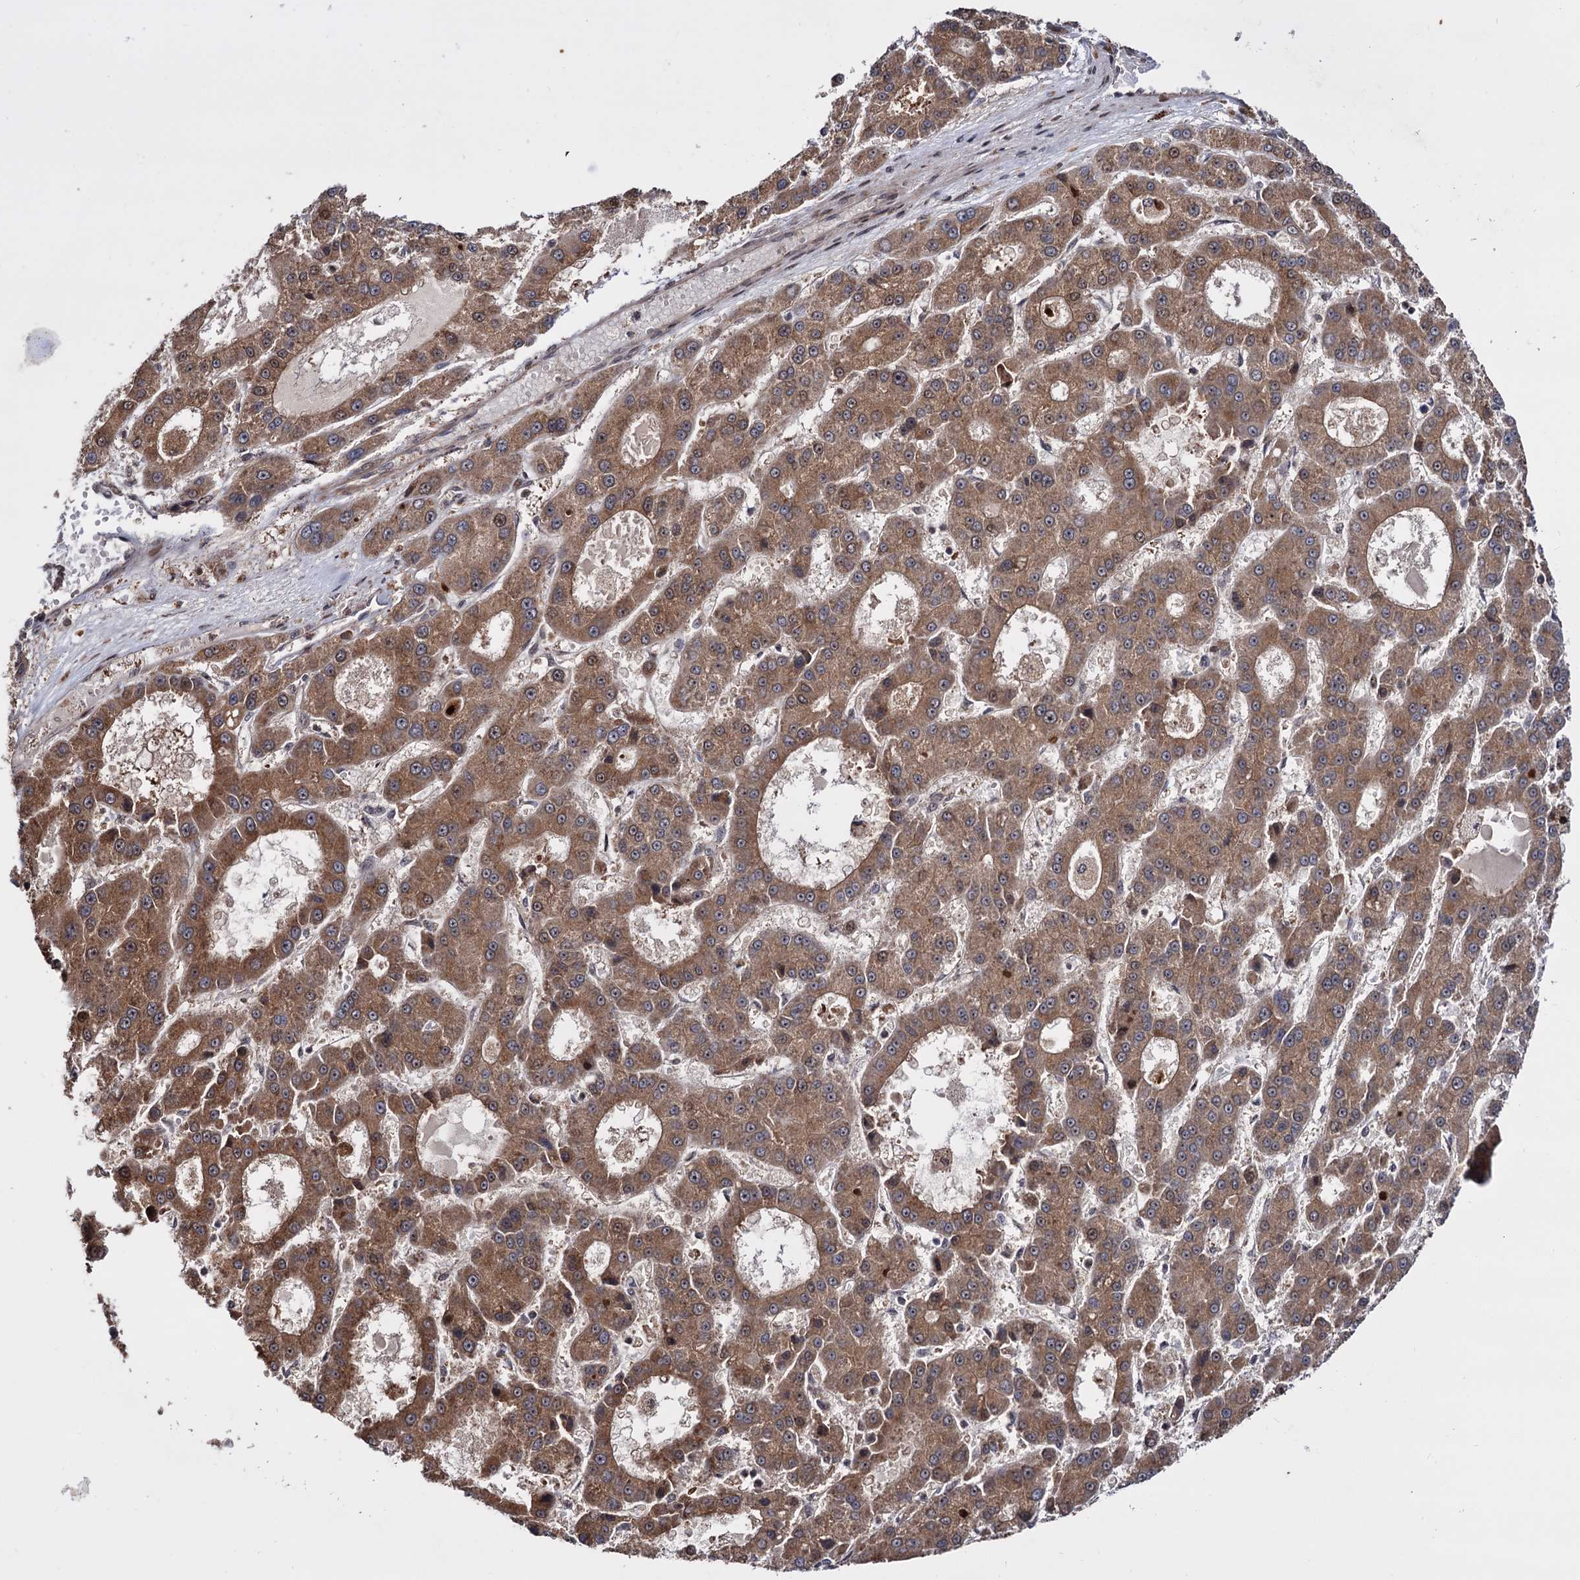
{"staining": {"intensity": "moderate", "quantity": ">75%", "location": "cytoplasmic/membranous"}, "tissue": "liver cancer", "cell_type": "Tumor cells", "image_type": "cancer", "snomed": [{"axis": "morphology", "description": "Carcinoma, Hepatocellular, NOS"}, {"axis": "topography", "description": "Liver"}], "caption": "Liver hepatocellular carcinoma stained with DAB (3,3'-diaminobenzidine) immunohistochemistry demonstrates medium levels of moderate cytoplasmic/membranous expression in about >75% of tumor cells.", "gene": "PIGB", "patient": {"sex": "male", "age": 70}}